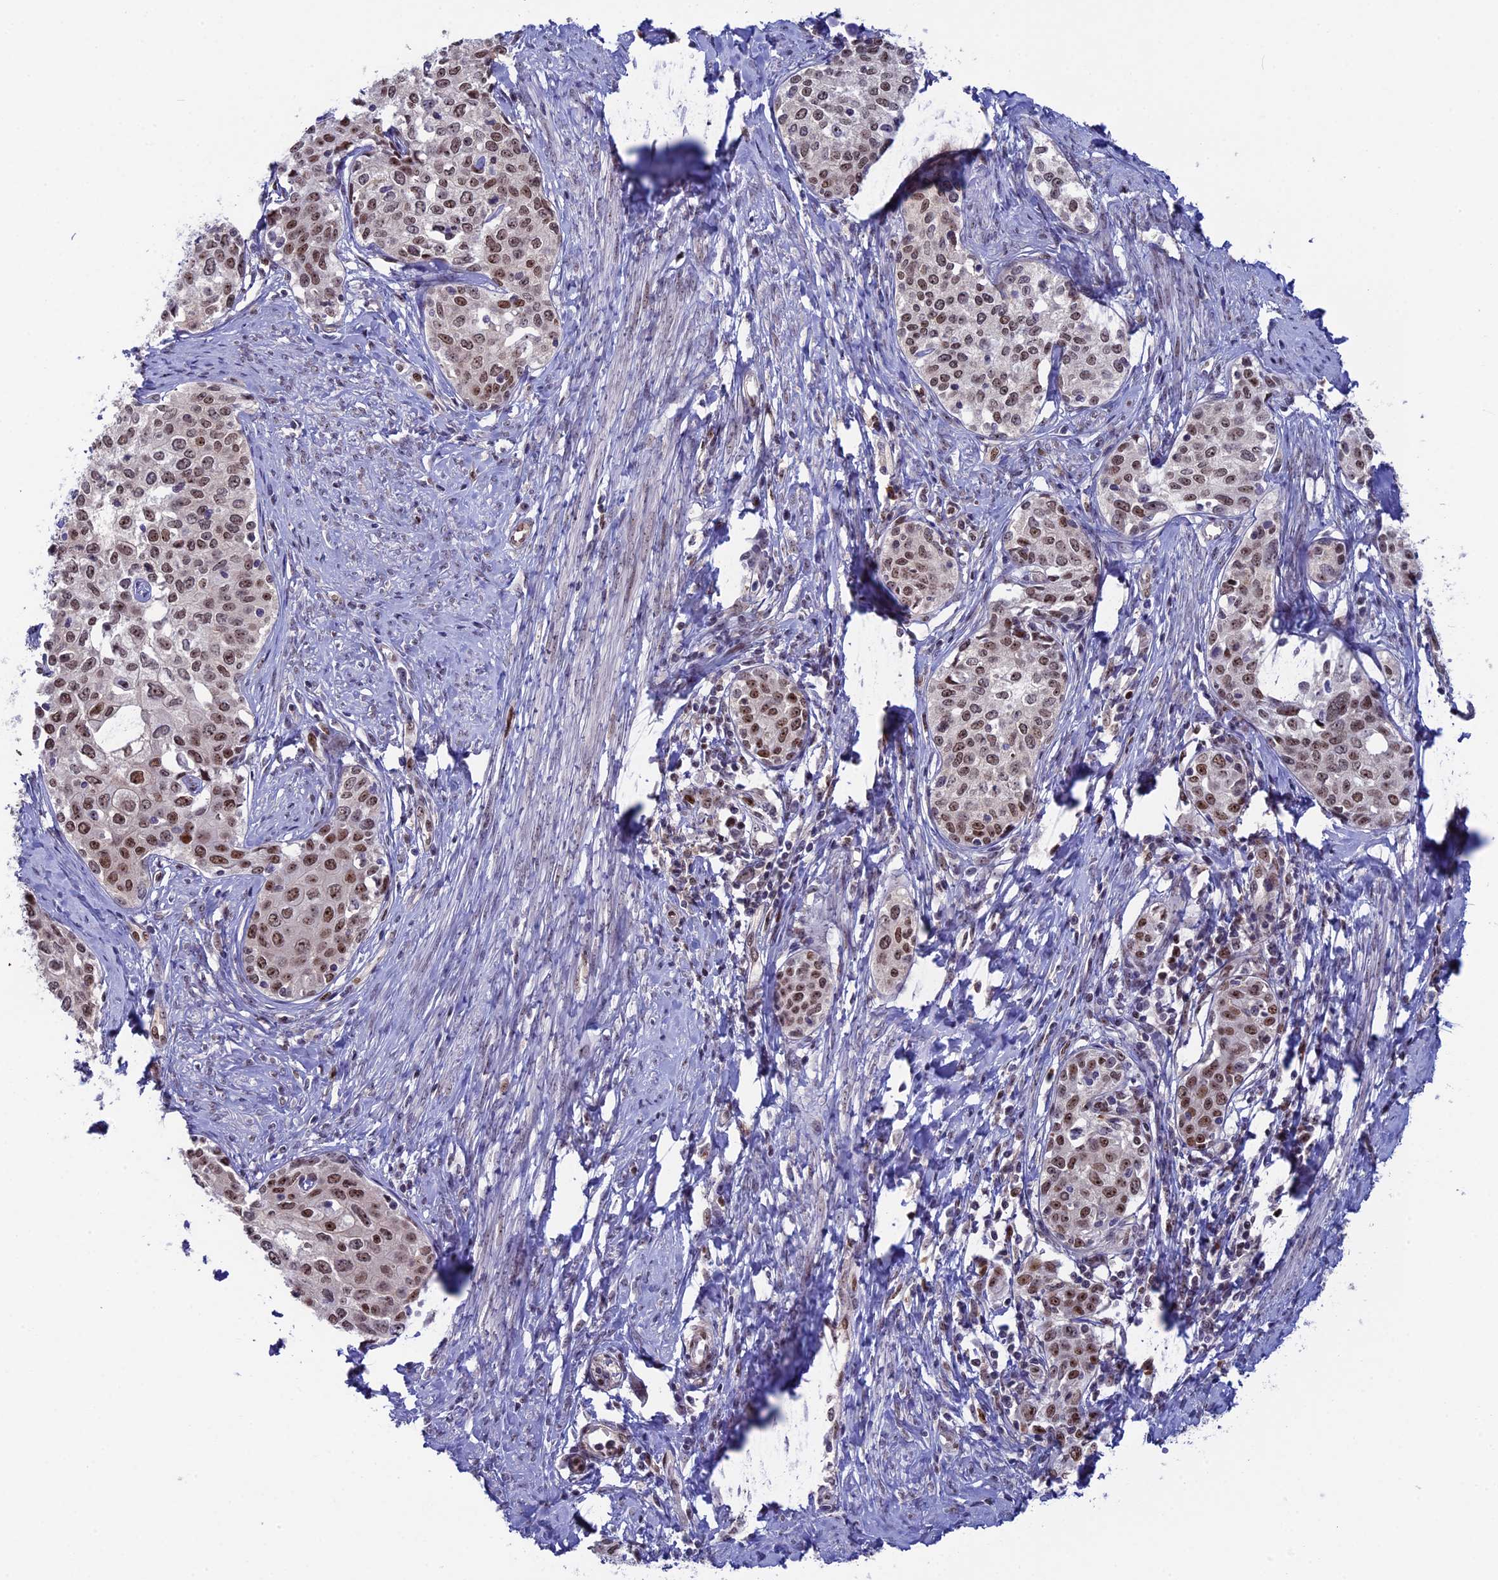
{"staining": {"intensity": "moderate", "quantity": ">75%", "location": "nuclear"}, "tissue": "cervical cancer", "cell_type": "Tumor cells", "image_type": "cancer", "snomed": [{"axis": "morphology", "description": "Squamous cell carcinoma, NOS"}, {"axis": "morphology", "description": "Adenocarcinoma, NOS"}, {"axis": "topography", "description": "Cervix"}], "caption": "DAB immunohistochemical staining of cervical cancer (squamous cell carcinoma) reveals moderate nuclear protein staining in approximately >75% of tumor cells.", "gene": "CCDC86", "patient": {"sex": "female", "age": 52}}